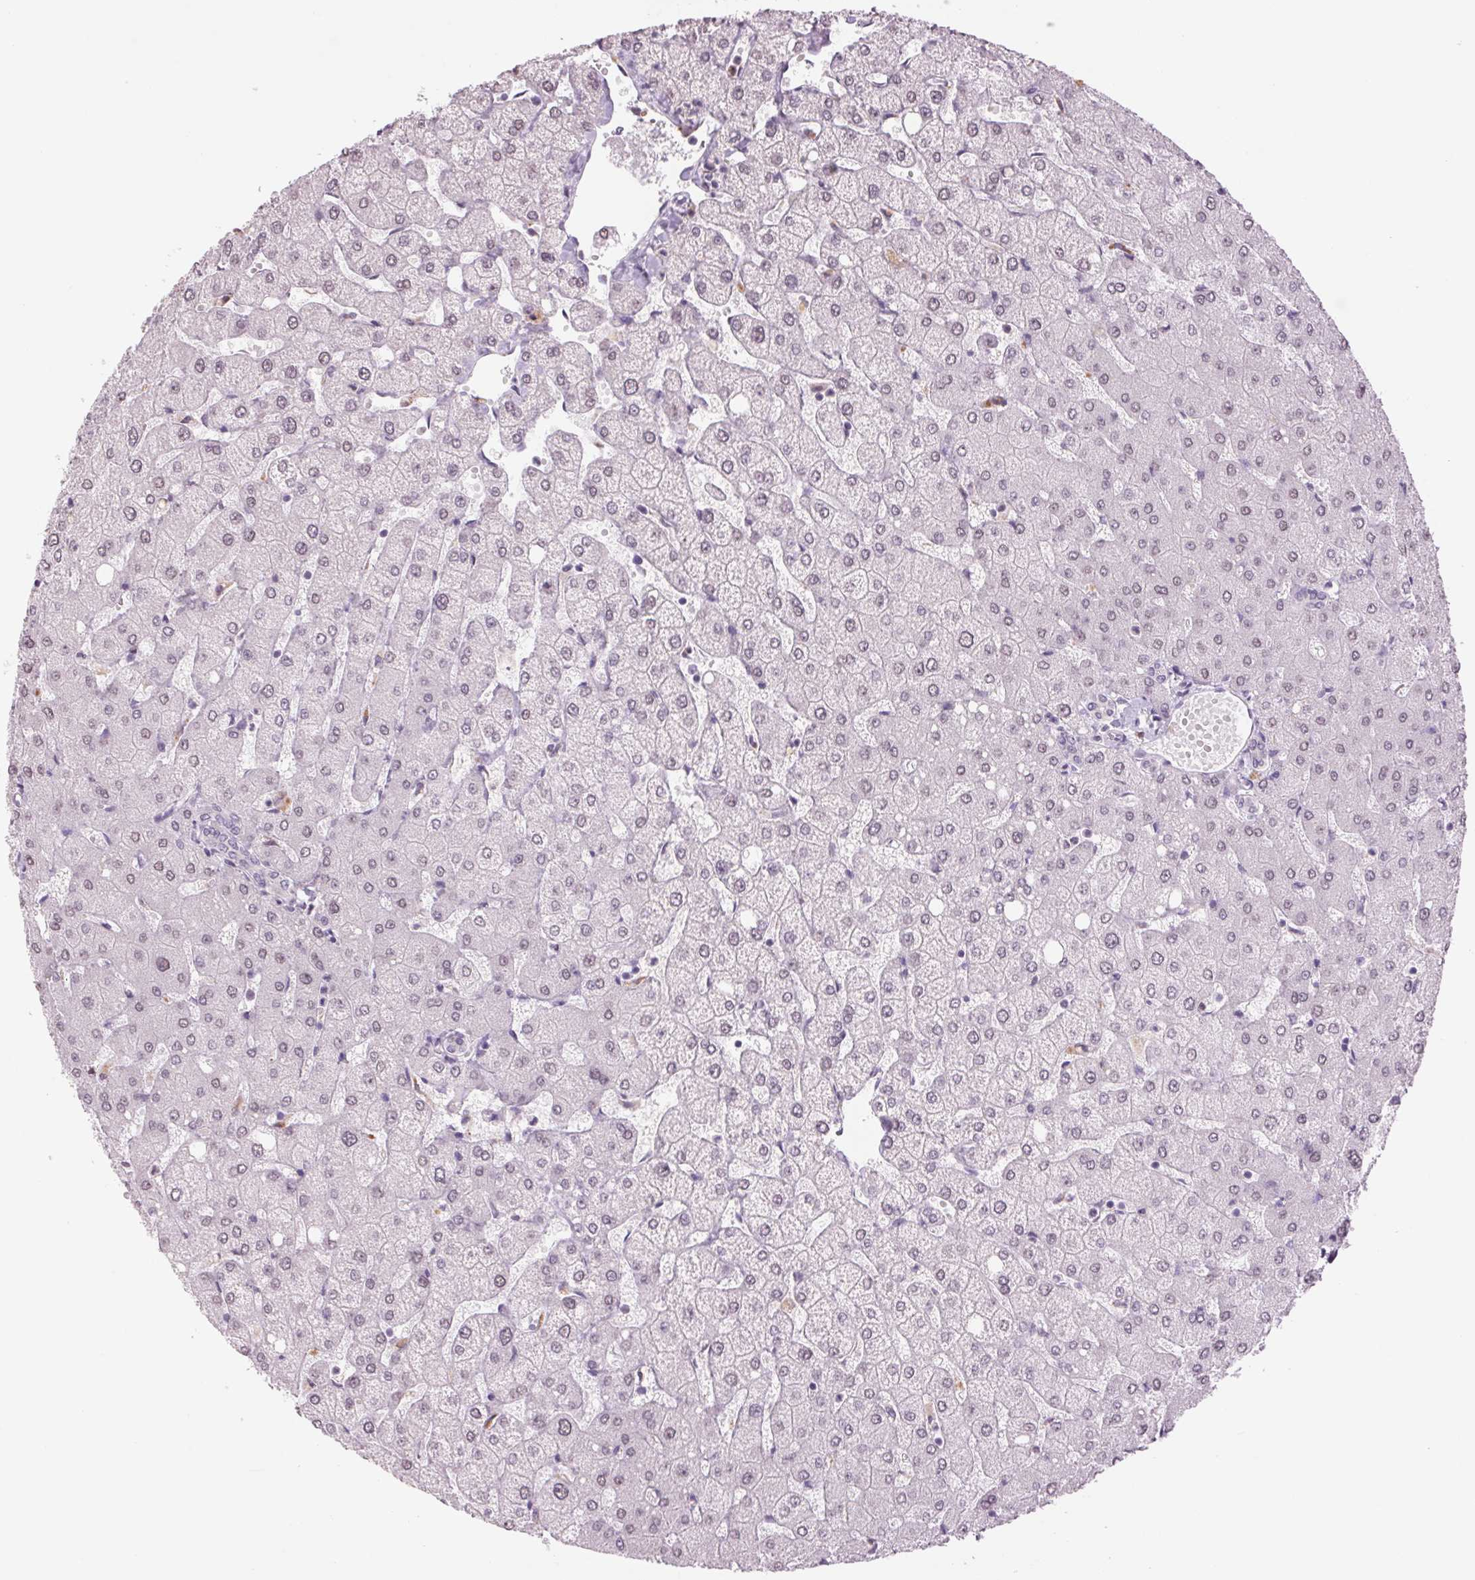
{"staining": {"intensity": "negative", "quantity": "none", "location": "none"}, "tissue": "liver", "cell_type": "Cholangiocytes", "image_type": "normal", "snomed": [{"axis": "morphology", "description": "Normal tissue, NOS"}, {"axis": "topography", "description": "Liver"}], "caption": "Normal liver was stained to show a protein in brown. There is no significant staining in cholangiocytes. The staining was performed using DAB to visualize the protein expression in brown, while the nuclei were stained in blue with hematoxylin (Magnification: 20x).", "gene": "MPO", "patient": {"sex": "female", "age": 54}}